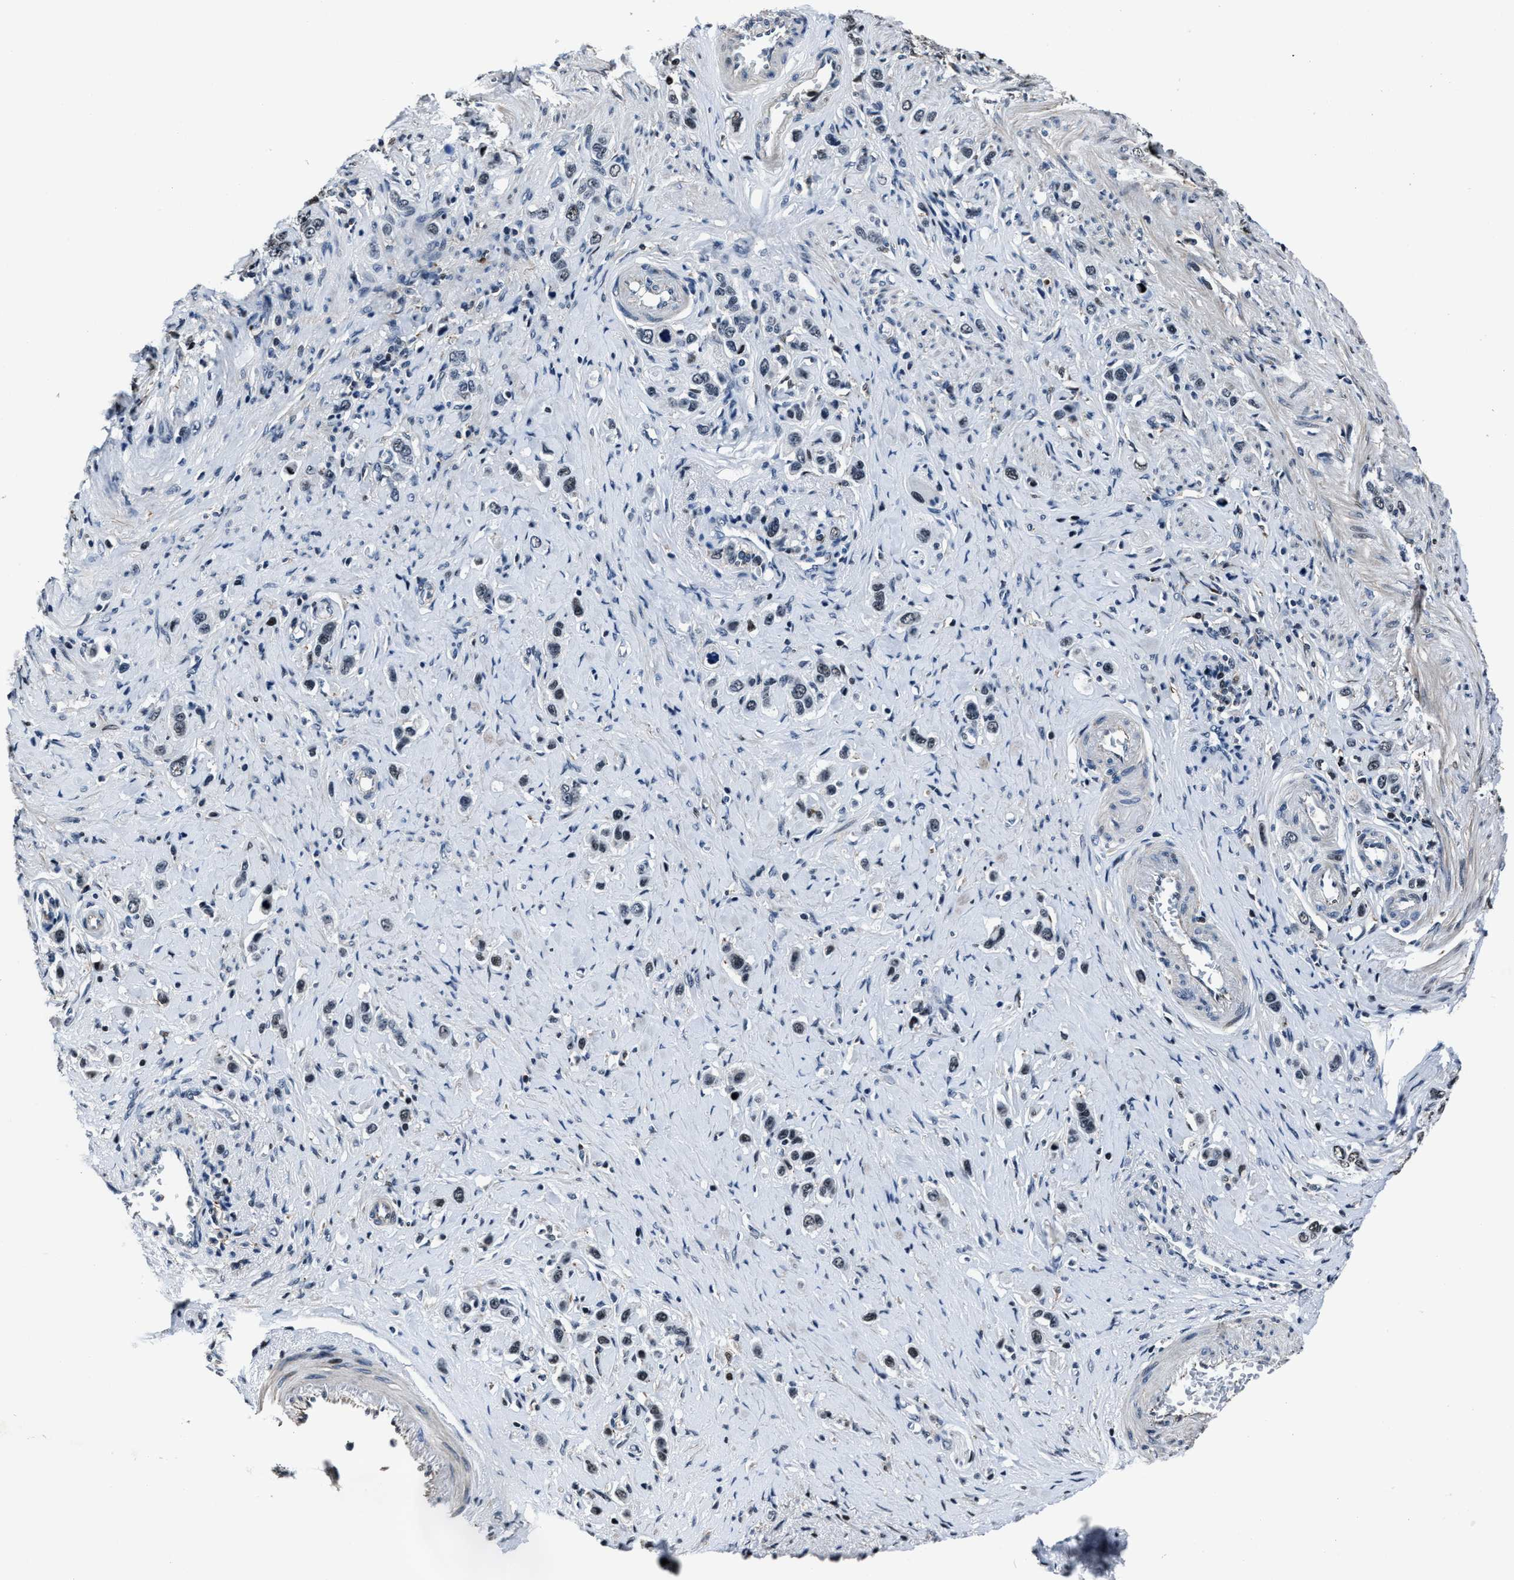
{"staining": {"intensity": "weak", "quantity": "25%-75%", "location": "nuclear"}, "tissue": "stomach cancer", "cell_type": "Tumor cells", "image_type": "cancer", "snomed": [{"axis": "morphology", "description": "Adenocarcinoma, NOS"}, {"axis": "topography", "description": "Stomach"}], "caption": "A micrograph showing weak nuclear staining in about 25%-75% of tumor cells in adenocarcinoma (stomach), as visualized by brown immunohistochemical staining.", "gene": "PPIE", "patient": {"sex": "female", "age": 65}}